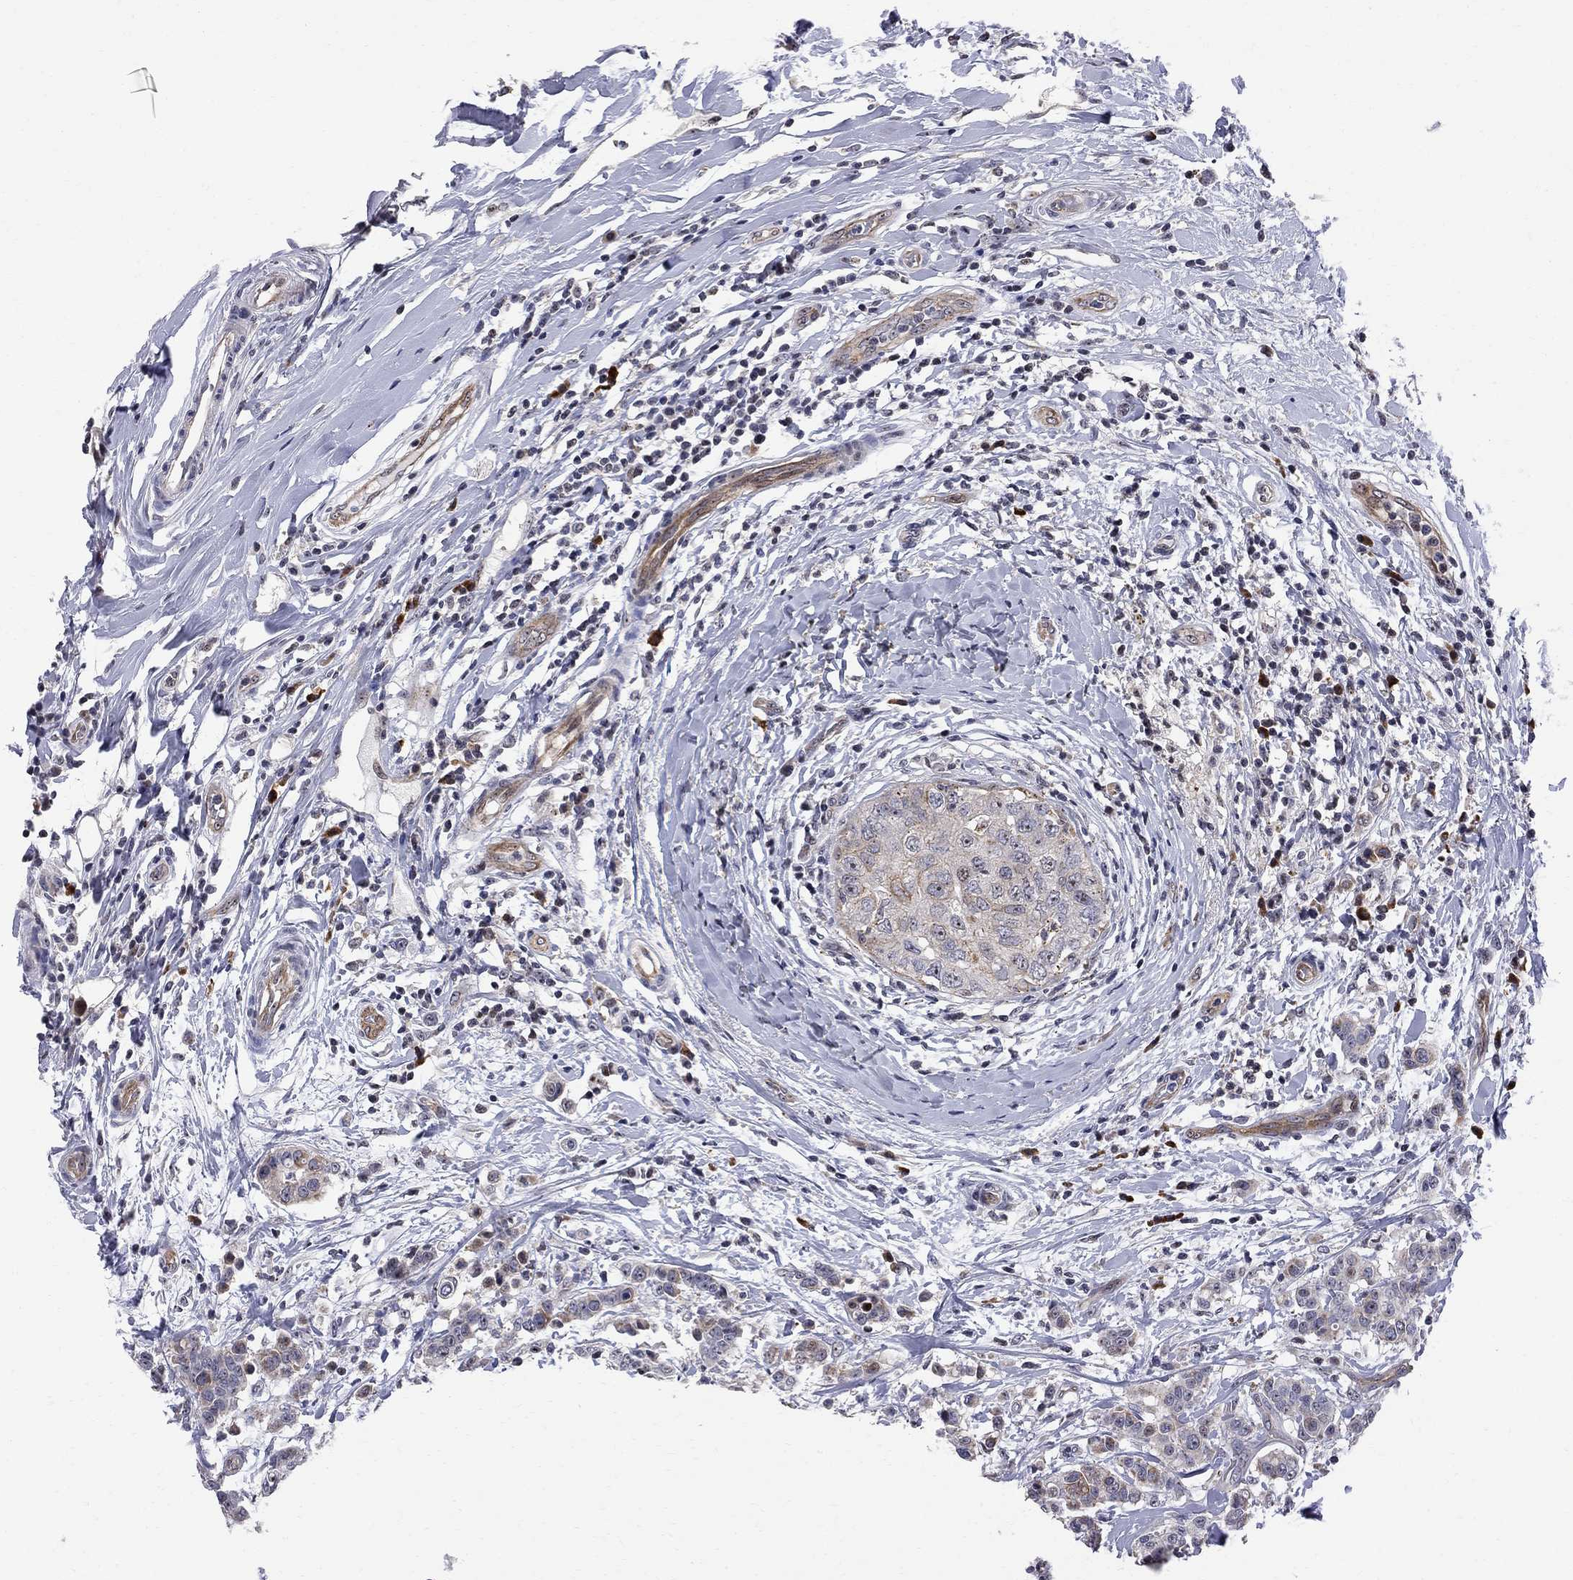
{"staining": {"intensity": "strong", "quantity": "<25%", "location": "cytoplasmic/membranous"}, "tissue": "breast cancer", "cell_type": "Tumor cells", "image_type": "cancer", "snomed": [{"axis": "morphology", "description": "Duct carcinoma"}, {"axis": "topography", "description": "Breast"}], "caption": "A micrograph showing strong cytoplasmic/membranous positivity in about <25% of tumor cells in breast intraductal carcinoma, as visualized by brown immunohistochemical staining.", "gene": "DHX33", "patient": {"sex": "female", "age": 27}}